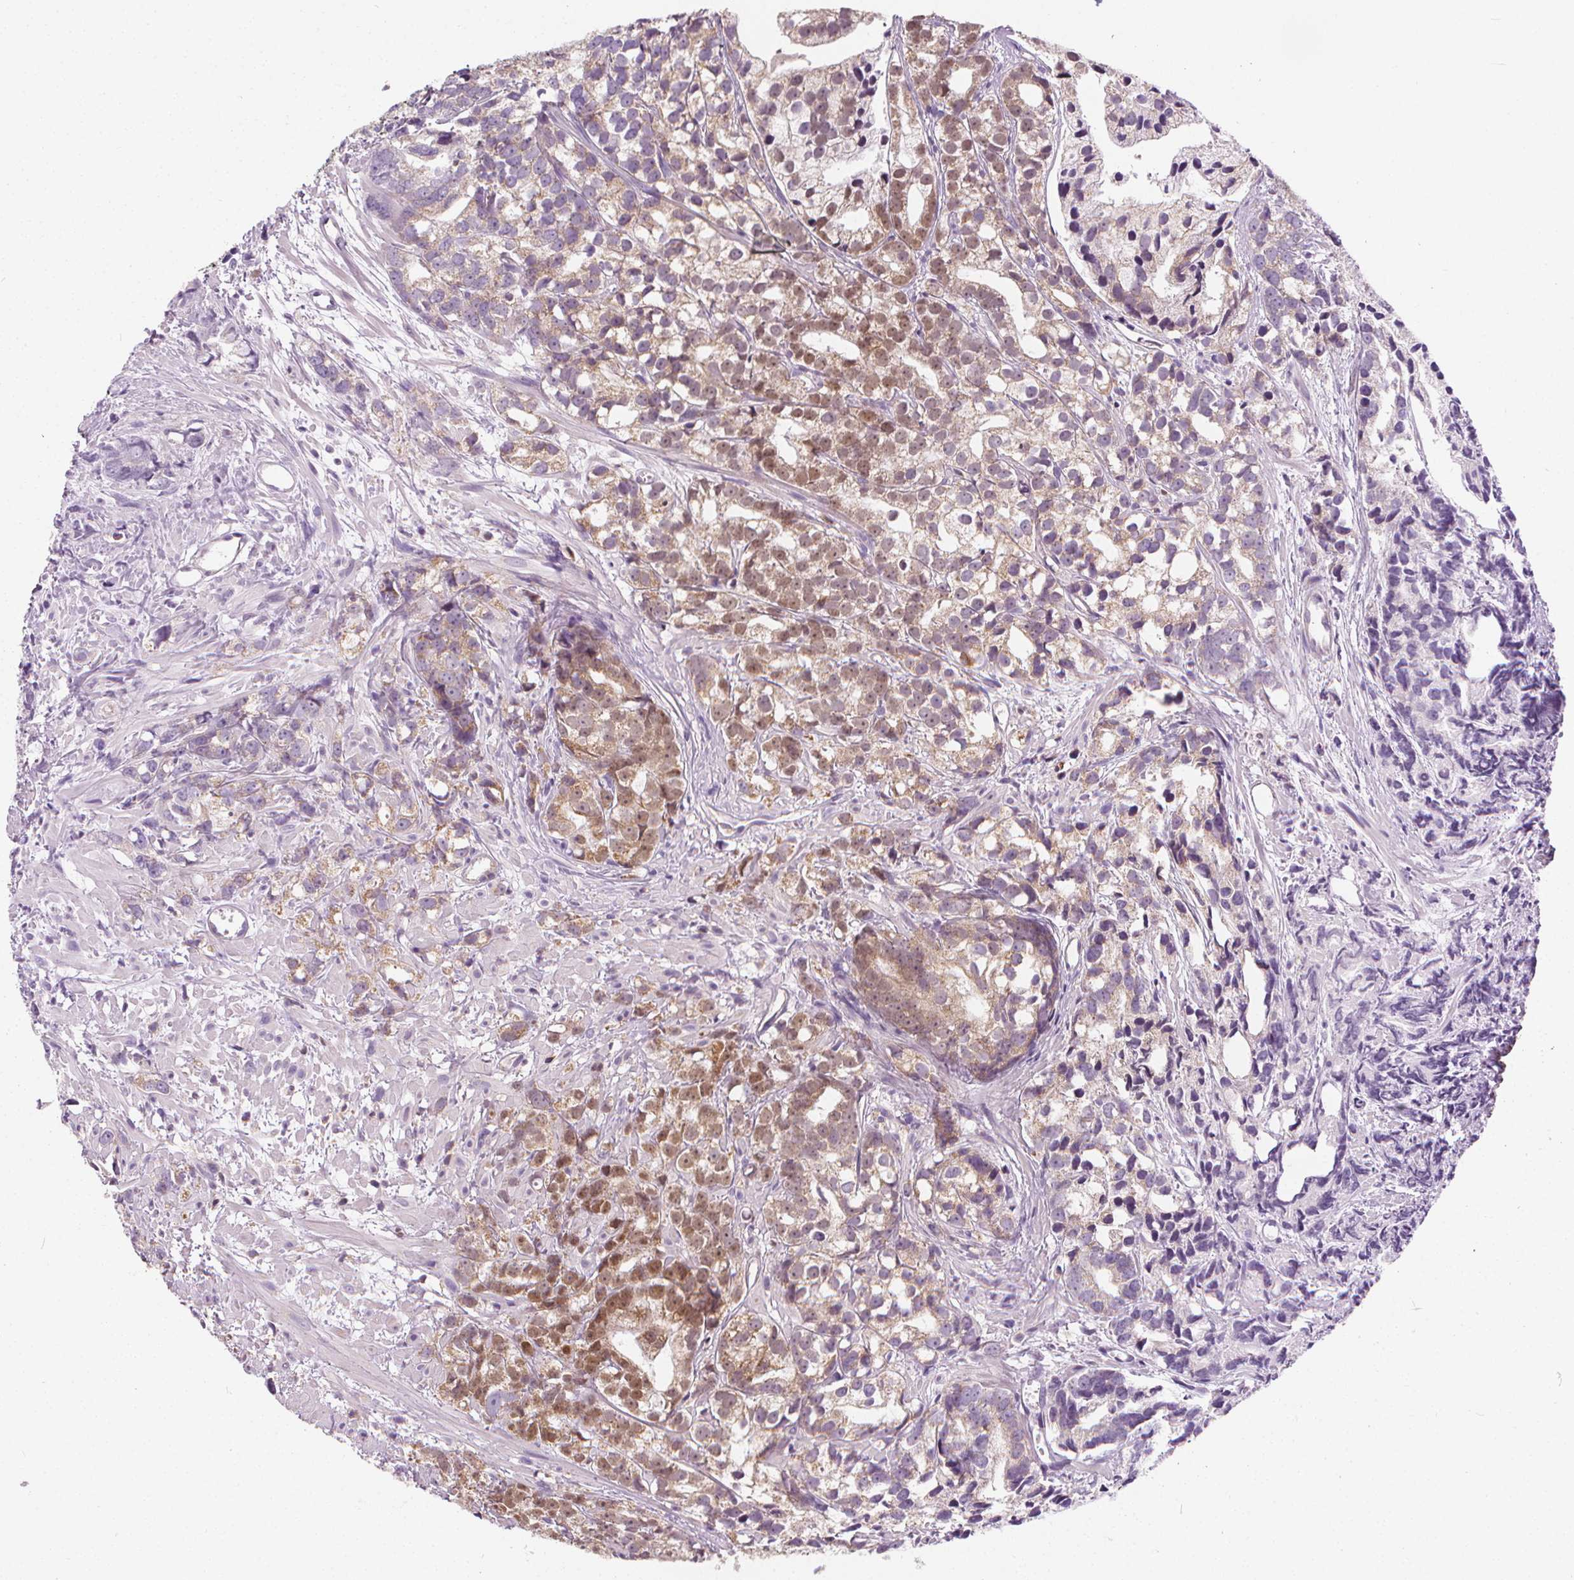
{"staining": {"intensity": "moderate", "quantity": "25%-75%", "location": "cytoplasmic/membranous,nuclear"}, "tissue": "prostate cancer", "cell_type": "Tumor cells", "image_type": "cancer", "snomed": [{"axis": "morphology", "description": "Adenocarcinoma, High grade"}, {"axis": "topography", "description": "Prostate"}], "caption": "Tumor cells exhibit medium levels of moderate cytoplasmic/membranous and nuclear expression in approximately 25%-75% of cells in prostate high-grade adenocarcinoma.", "gene": "RAB20", "patient": {"sex": "male", "age": 79}}